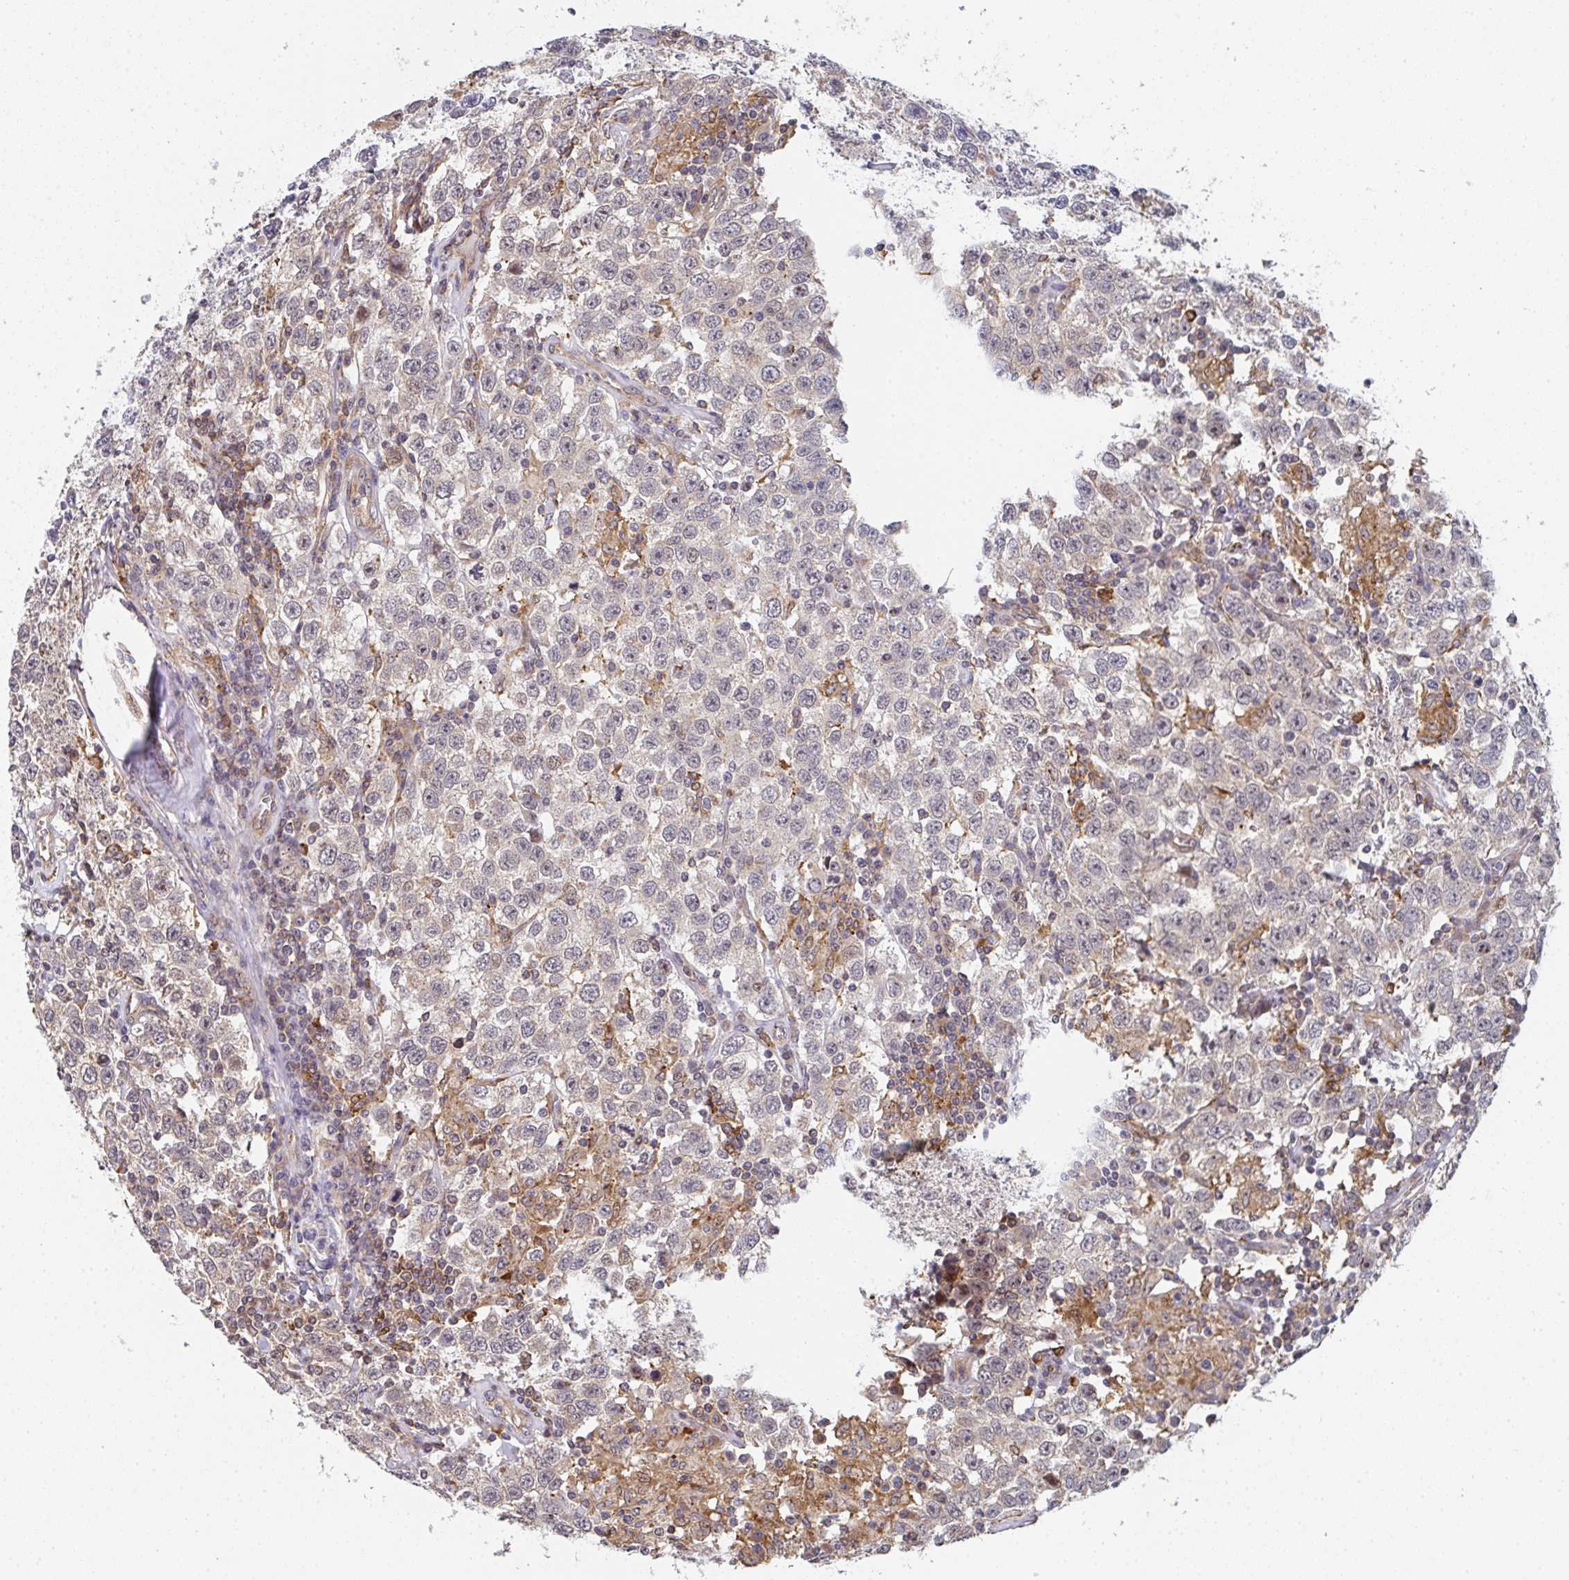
{"staining": {"intensity": "negative", "quantity": "none", "location": "none"}, "tissue": "testis cancer", "cell_type": "Tumor cells", "image_type": "cancer", "snomed": [{"axis": "morphology", "description": "Seminoma, NOS"}, {"axis": "topography", "description": "Testis"}], "caption": "A micrograph of human testis cancer is negative for staining in tumor cells. (DAB IHC visualized using brightfield microscopy, high magnification).", "gene": "SIMC1", "patient": {"sex": "male", "age": 41}}